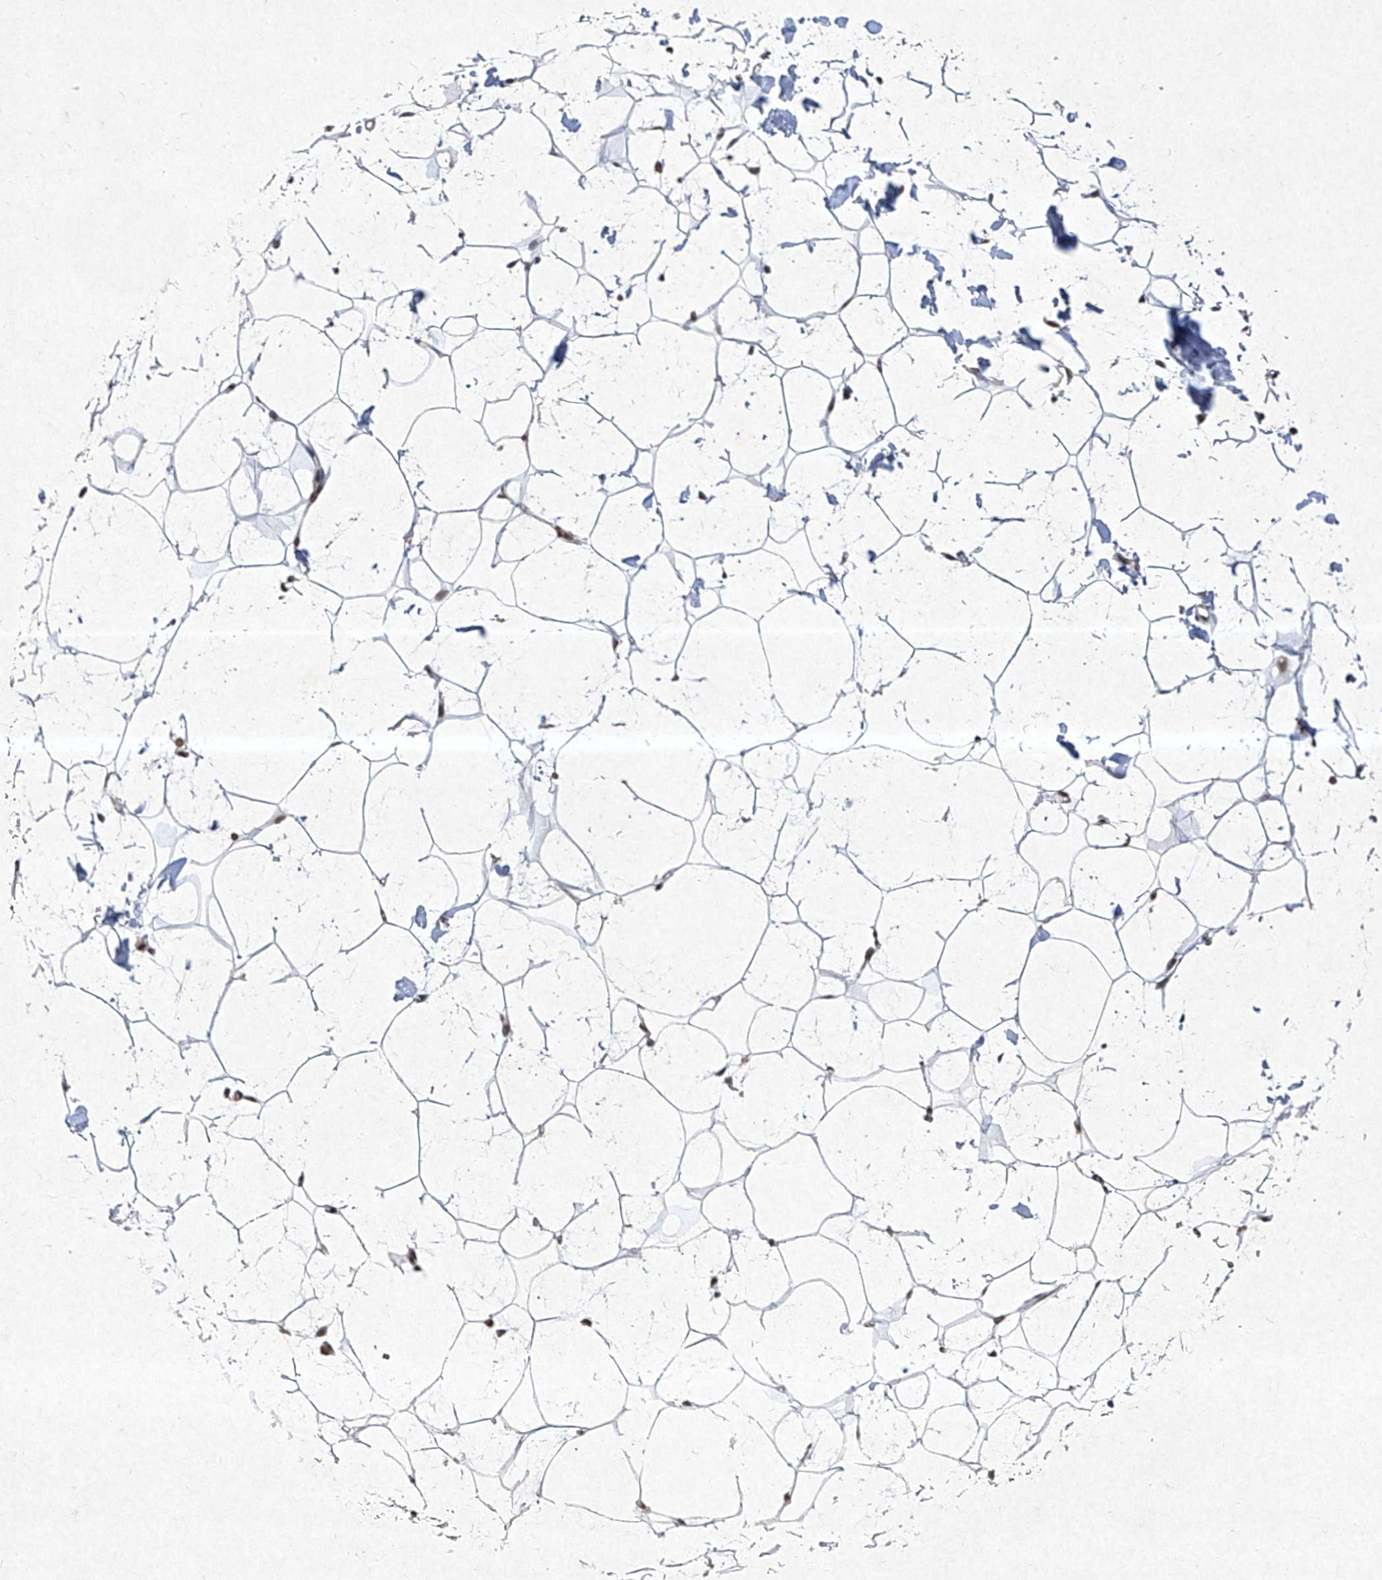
{"staining": {"intensity": "weak", "quantity": "25%-75%", "location": "cytoplasmic/membranous,nuclear"}, "tissue": "adipose tissue", "cell_type": "Adipocytes", "image_type": "normal", "snomed": [{"axis": "morphology", "description": "Normal tissue, NOS"}, {"axis": "topography", "description": "Breast"}], "caption": "Brown immunohistochemical staining in normal adipose tissue shows weak cytoplasmic/membranous,nuclear positivity in approximately 25%-75% of adipocytes. (brown staining indicates protein expression, while blue staining denotes nuclei).", "gene": "IRF2", "patient": {"sex": "female", "age": 23}}